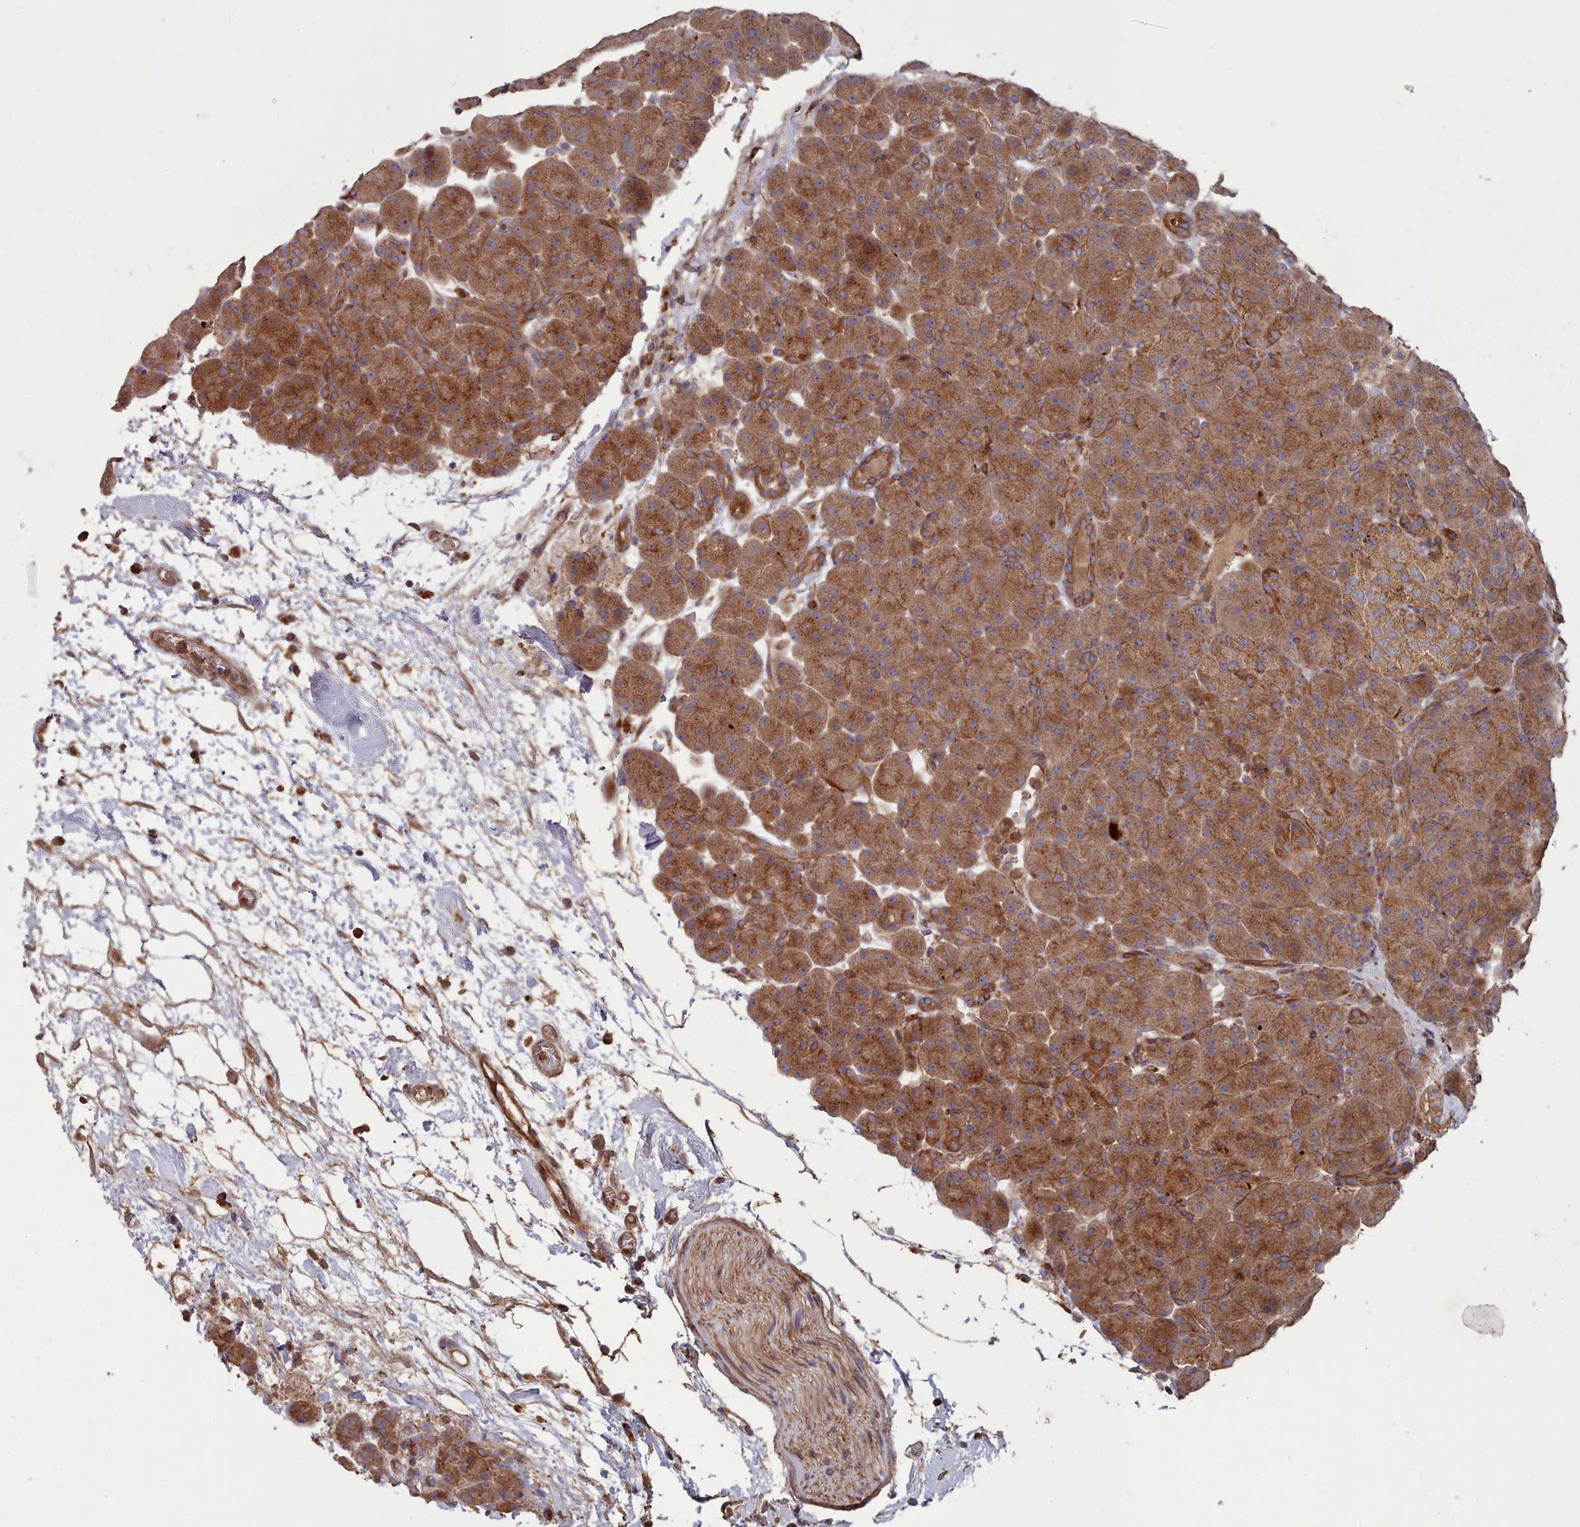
{"staining": {"intensity": "moderate", "quantity": ">75%", "location": "cytoplasmic/membranous"}, "tissue": "pancreas", "cell_type": "Exocrine glandular cells", "image_type": "normal", "snomed": [{"axis": "morphology", "description": "Normal tissue, NOS"}, {"axis": "topography", "description": "Pancreas"}], "caption": "Protein analysis of benign pancreas demonstrates moderate cytoplasmic/membranous staining in approximately >75% of exocrine glandular cells.", "gene": "THSD7B", "patient": {"sex": "male", "age": 66}}